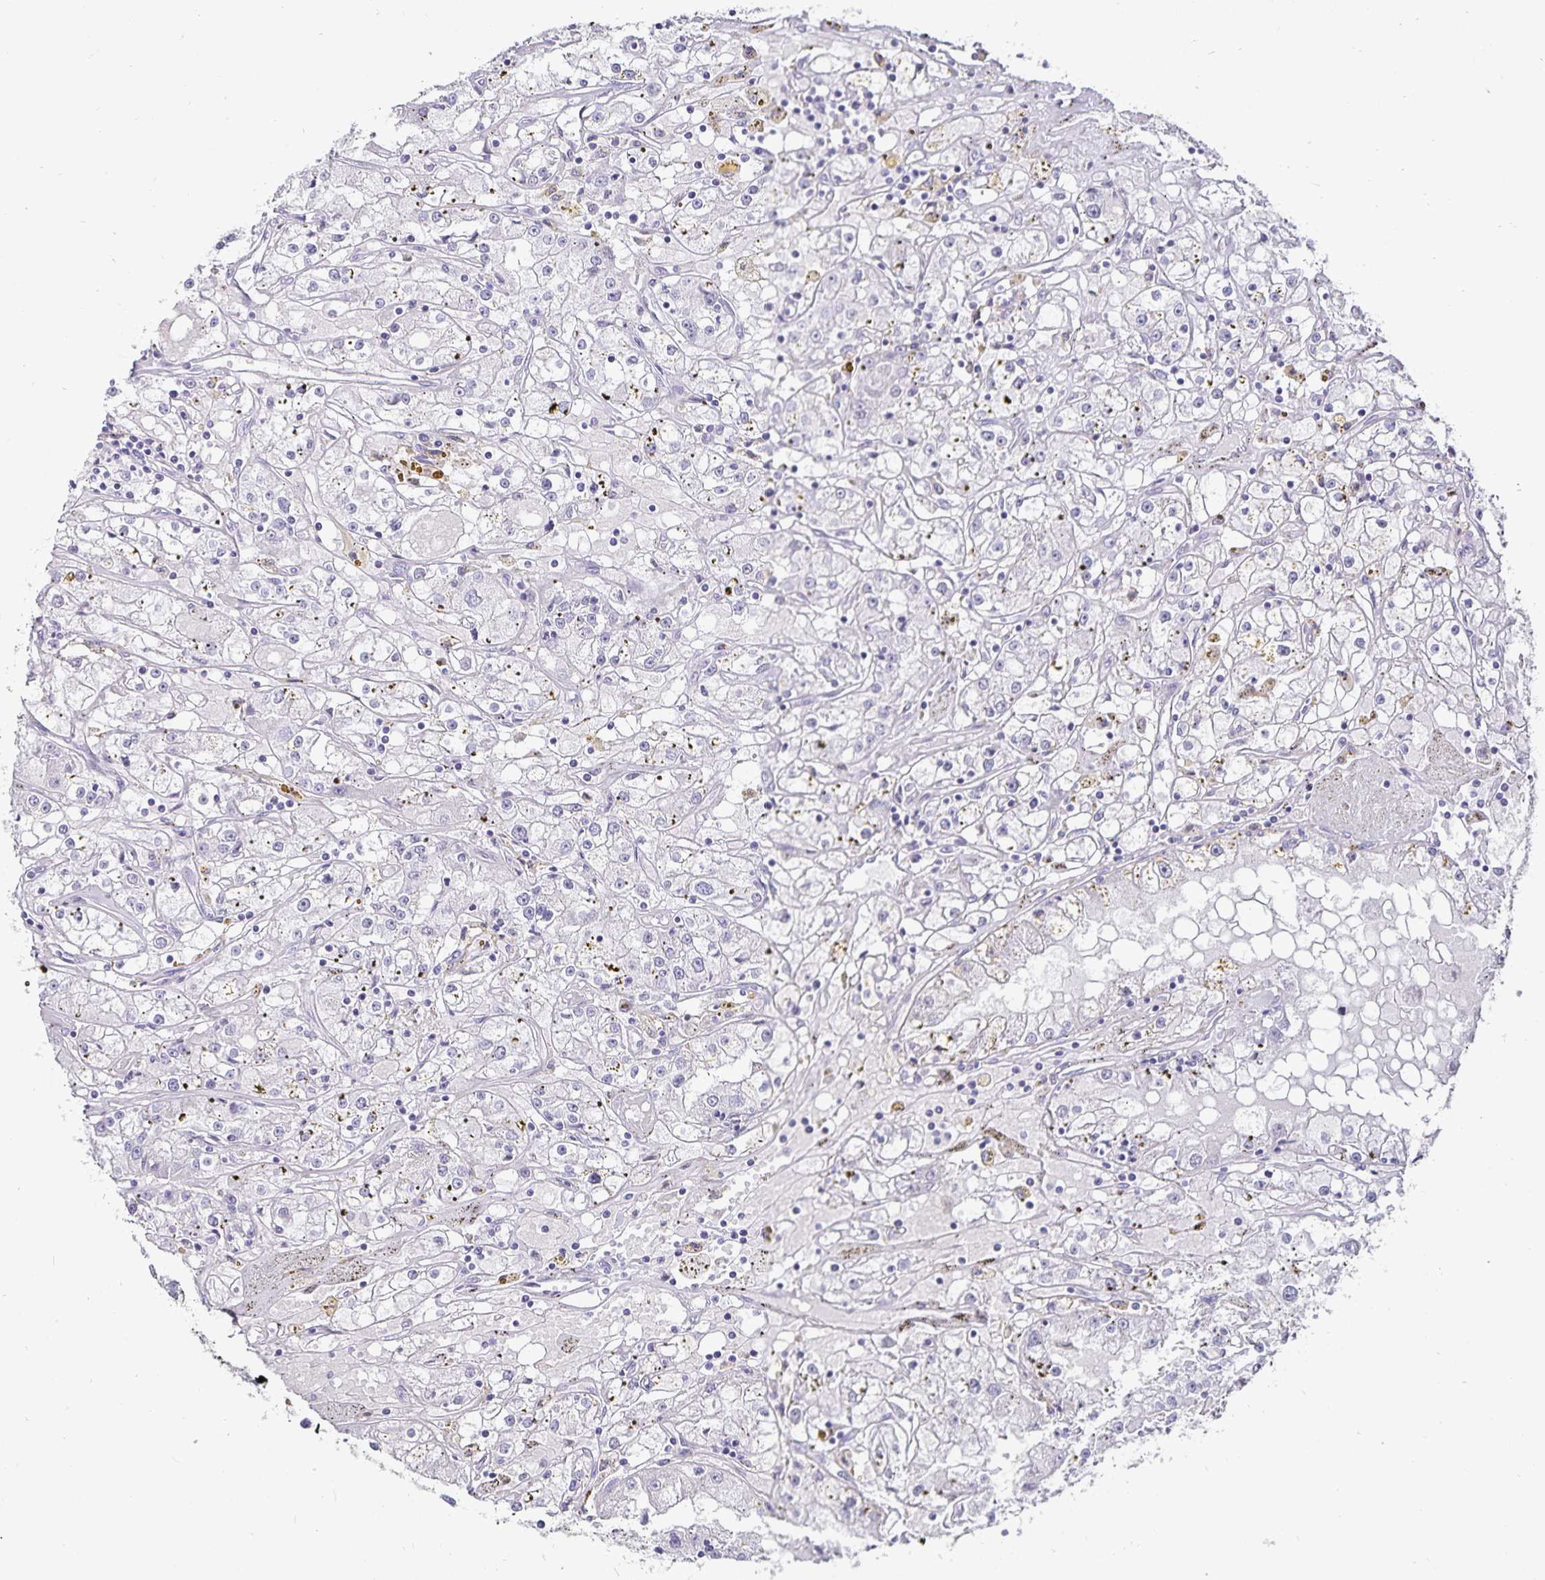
{"staining": {"intensity": "weak", "quantity": "<25%", "location": "cytoplasmic/membranous"}, "tissue": "renal cancer", "cell_type": "Tumor cells", "image_type": "cancer", "snomed": [{"axis": "morphology", "description": "Adenocarcinoma, NOS"}, {"axis": "topography", "description": "Kidney"}], "caption": "Immunohistochemical staining of renal cancer shows no significant positivity in tumor cells.", "gene": "DEFA6", "patient": {"sex": "male", "age": 56}}